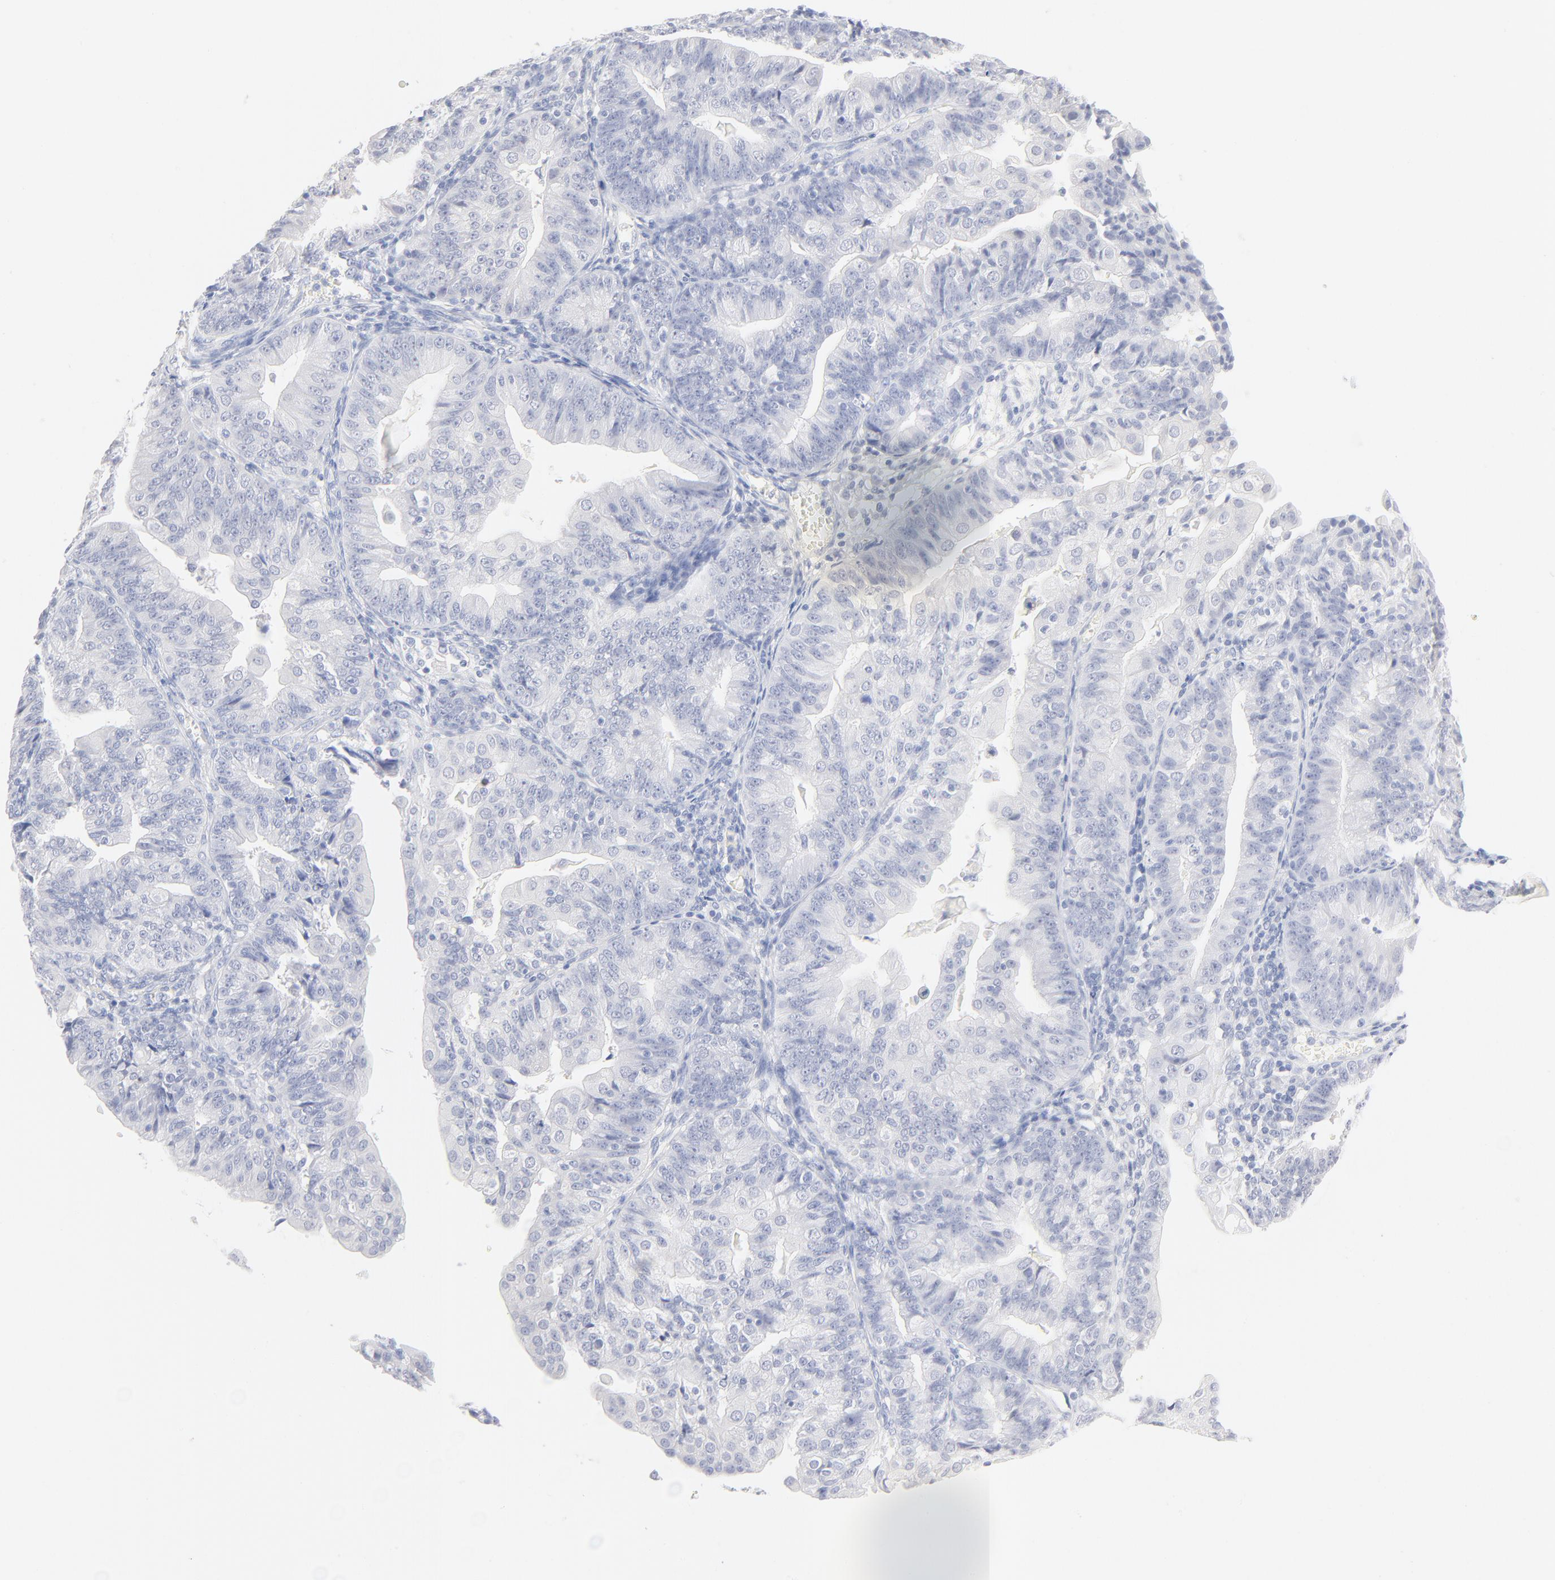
{"staining": {"intensity": "negative", "quantity": "none", "location": "none"}, "tissue": "endometrial cancer", "cell_type": "Tumor cells", "image_type": "cancer", "snomed": [{"axis": "morphology", "description": "Adenocarcinoma, NOS"}, {"axis": "topography", "description": "Endometrium"}], "caption": "Immunohistochemistry image of adenocarcinoma (endometrial) stained for a protein (brown), which demonstrates no staining in tumor cells.", "gene": "ONECUT1", "patient": {"sex": "female", "age": 56}}